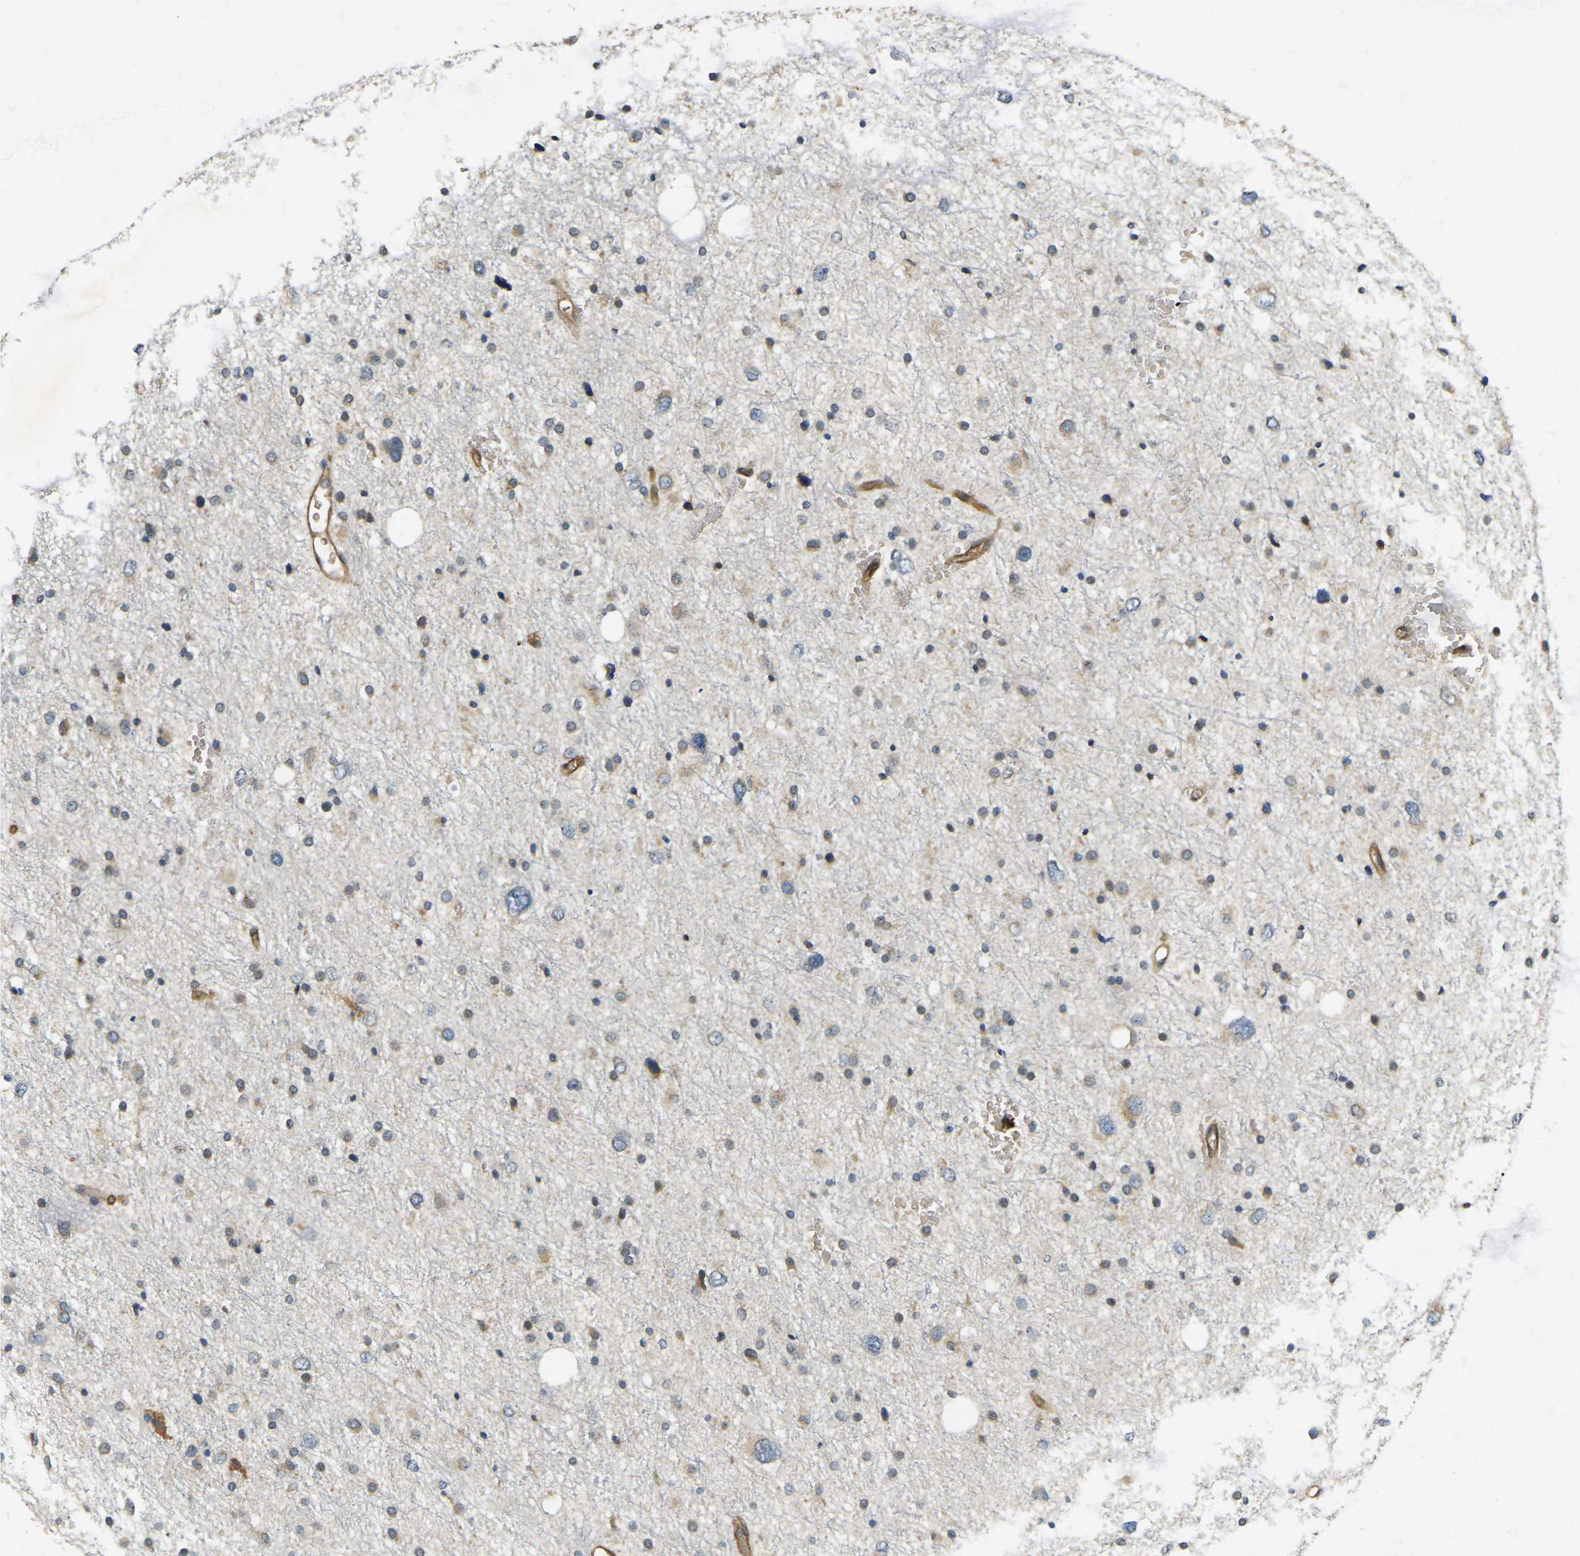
{"staining": {"intensity": "weak", "quantity": "<25%", "location": "cytoplasmic/membranous"}, "tissue": "glioma", "cell_type": "Tumor cells", "image_type": "cancer", "snomed": [{"axis": "morphology", "description": "Glioma, malignant, Low grade"}, {"axis": "topography", "description": "Brain"}], "caption": "IHC micrograph of glioma stained for a protein (brown), which reveals no expression in tumor cells. Brightfield microscopy of IHC stained with DAB (3,3'-diaminobenzidine) (brown) and hematoxylin (blue), captured at high magnification.", "gene": "ERGIC1", "patient": {"sex": "female", "age": 37}}